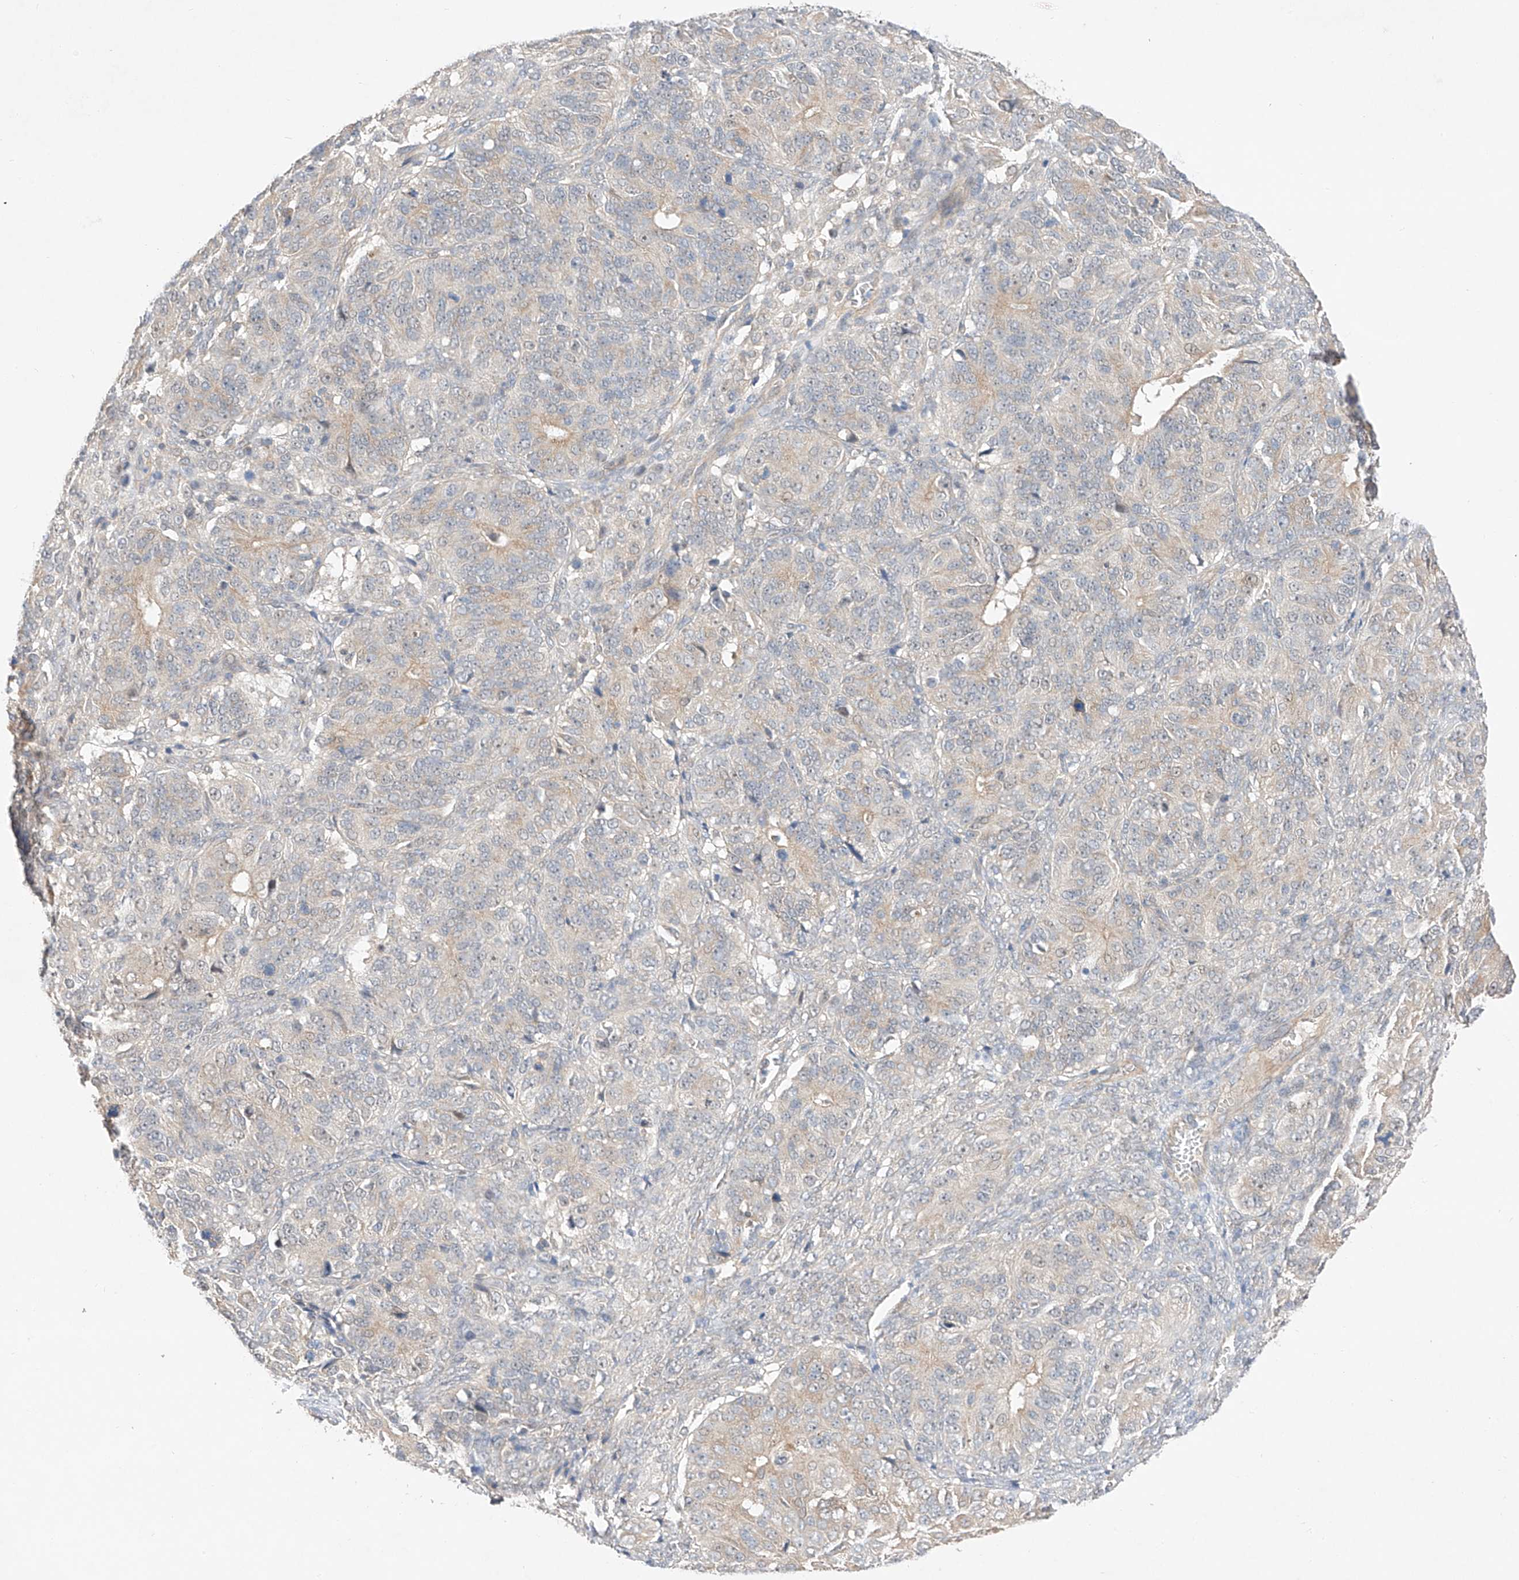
{"staining": {"intensity": "weak", "quantity": "<25%", "location": "cytoplasmic/membranous"}, "tissue": "ovarian cancer", "cell_type": "Tumor cells", "image_type": "cancer", "snomed": [{"axis": "morphology", "description": "Carcinoma, endometroid"}, {"axis": "topography", "description": "Ovary"}], "caption": "Protein analysis of ovarian cancer exhibits no significant staining in tumor cells. (DAB (3,3'-diaminobenzidine) immunohistochemistry (IHC) with hematoxylin counter stain).", "gene": "IL22RA2", "patient": {"sex": "female", "age": 51}}